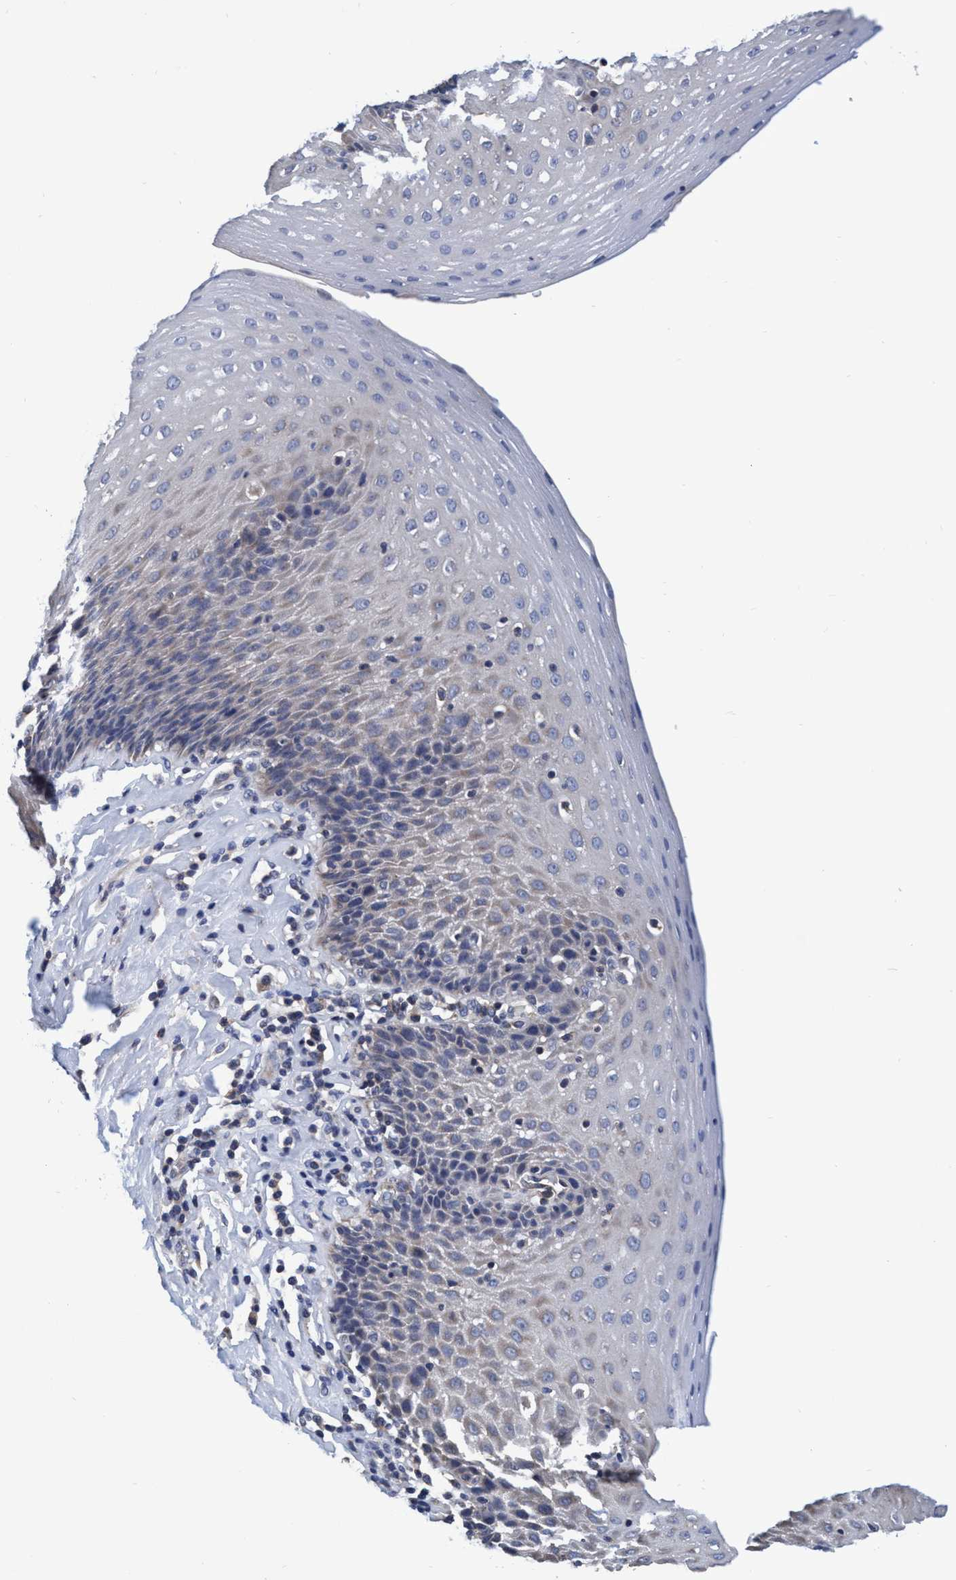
{"staining": {"intensity": "weak", "quantity": "25%-75%", "location": "cytoplasmic/membranous"}, "tissue": "esophagus", "cell_type": "Squamous epithelial cells", "image_type": "normal", "snomed": [{"axis": "morphology", "description": "Normal tissue, NOS"}, {"axis": "topography", "description": "Esophagus"}], "caption": "This photomicrograph reveals IHC staining of benign esophagus, with low weak cytoplasmic/membranous expression in about 25%-75% of squamous epithelial cells.", "gene": "CALCOCO2", "patient": {"sex": "female", "age": 61}}